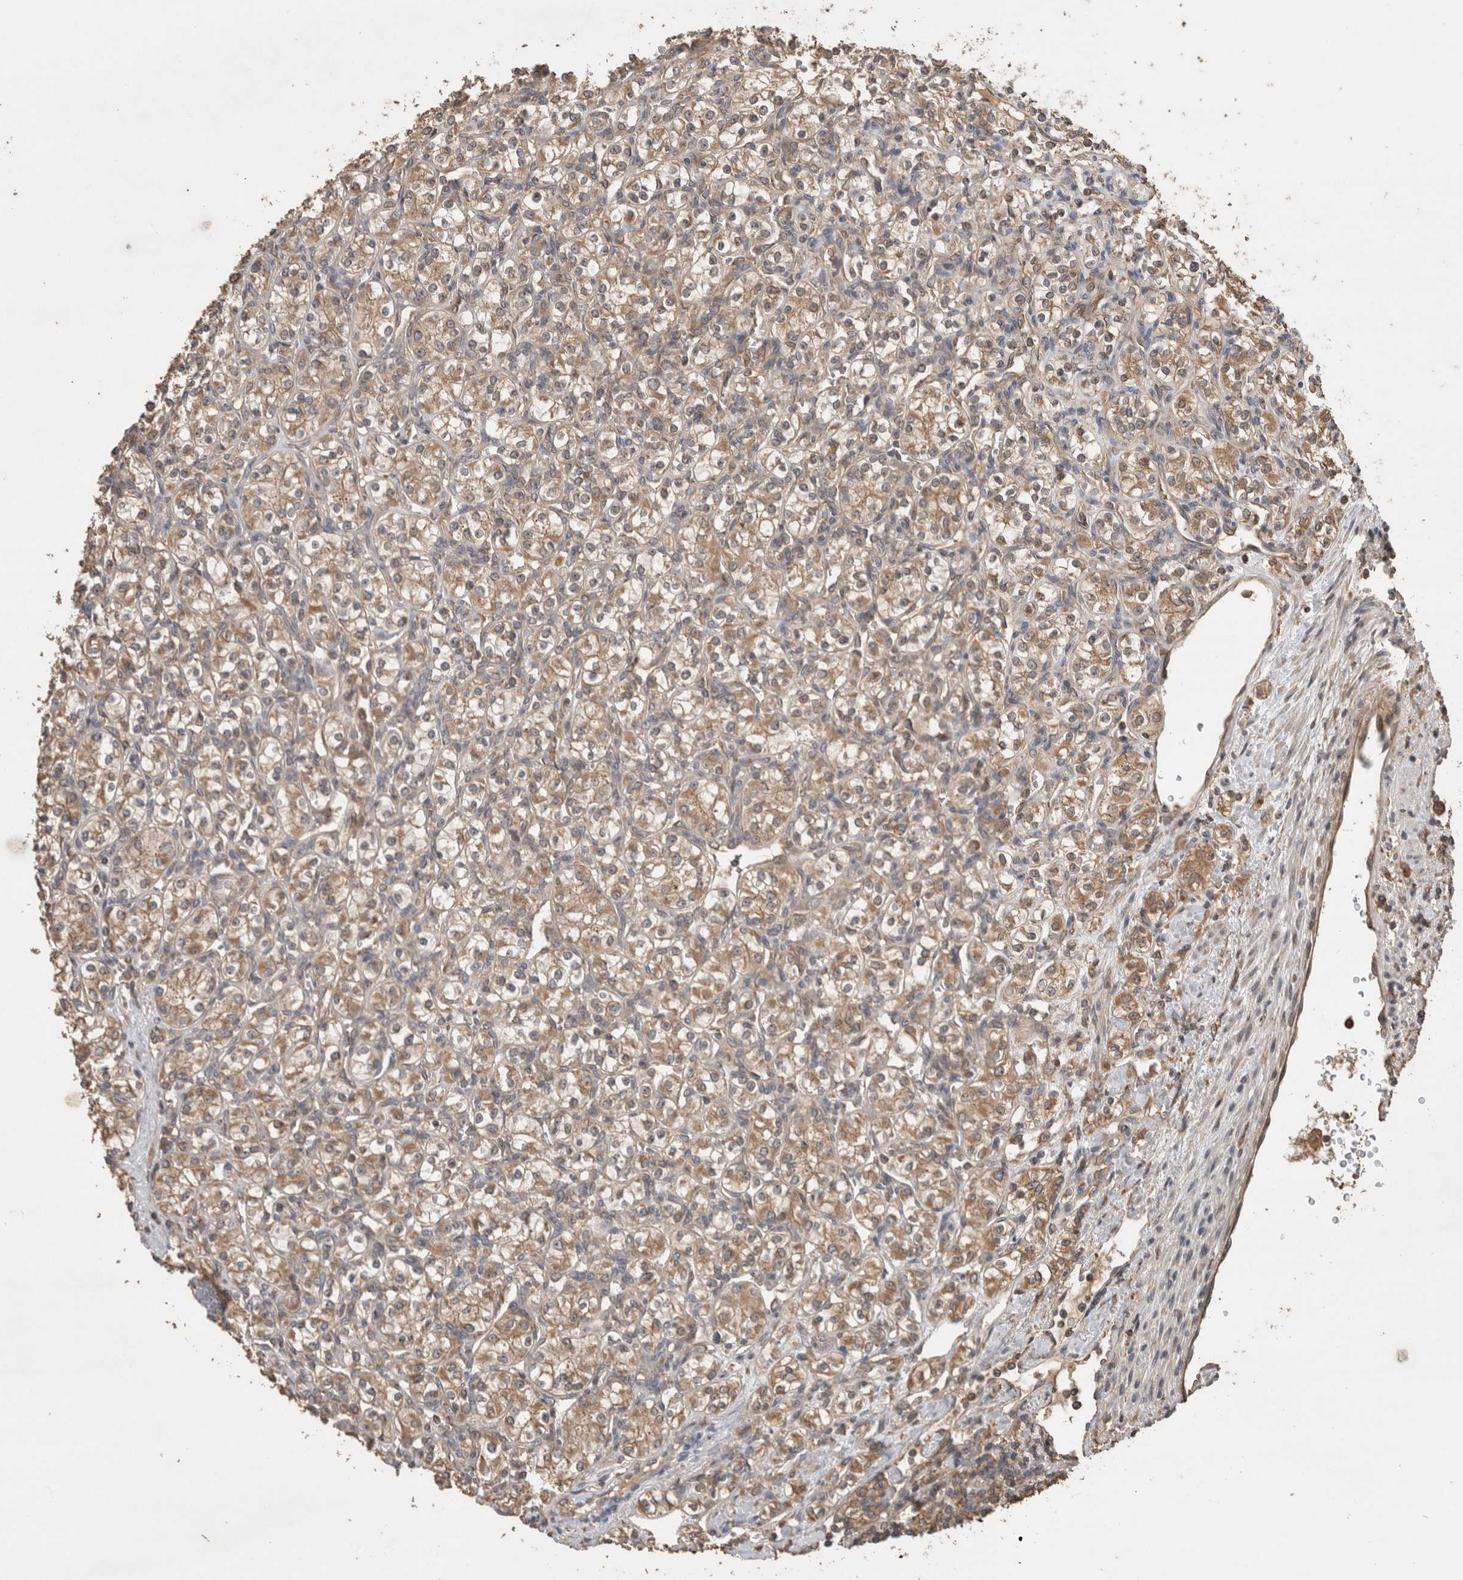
{"staining": {"intensity": "moderate", "quantity": ">75%", "location": "cytoplasmic/membranous"}, "tissue": "renal cancer", "cell_type": "Tumor cells", "image_type": "cancer", "snomed": [{"axis": "morphology", "description": "Adenocarcinoma, NOS"}, {"axis": "topography", "description": "Kidney"}], "caption": "Human renal adenocarcinoma stained with a brown dye displays moderate cytoplasmic/membranous positive positivity in about >75% of tumor cells.", "gene": "OTUD7B", "patient": {"sex": "male", "age": 77}}